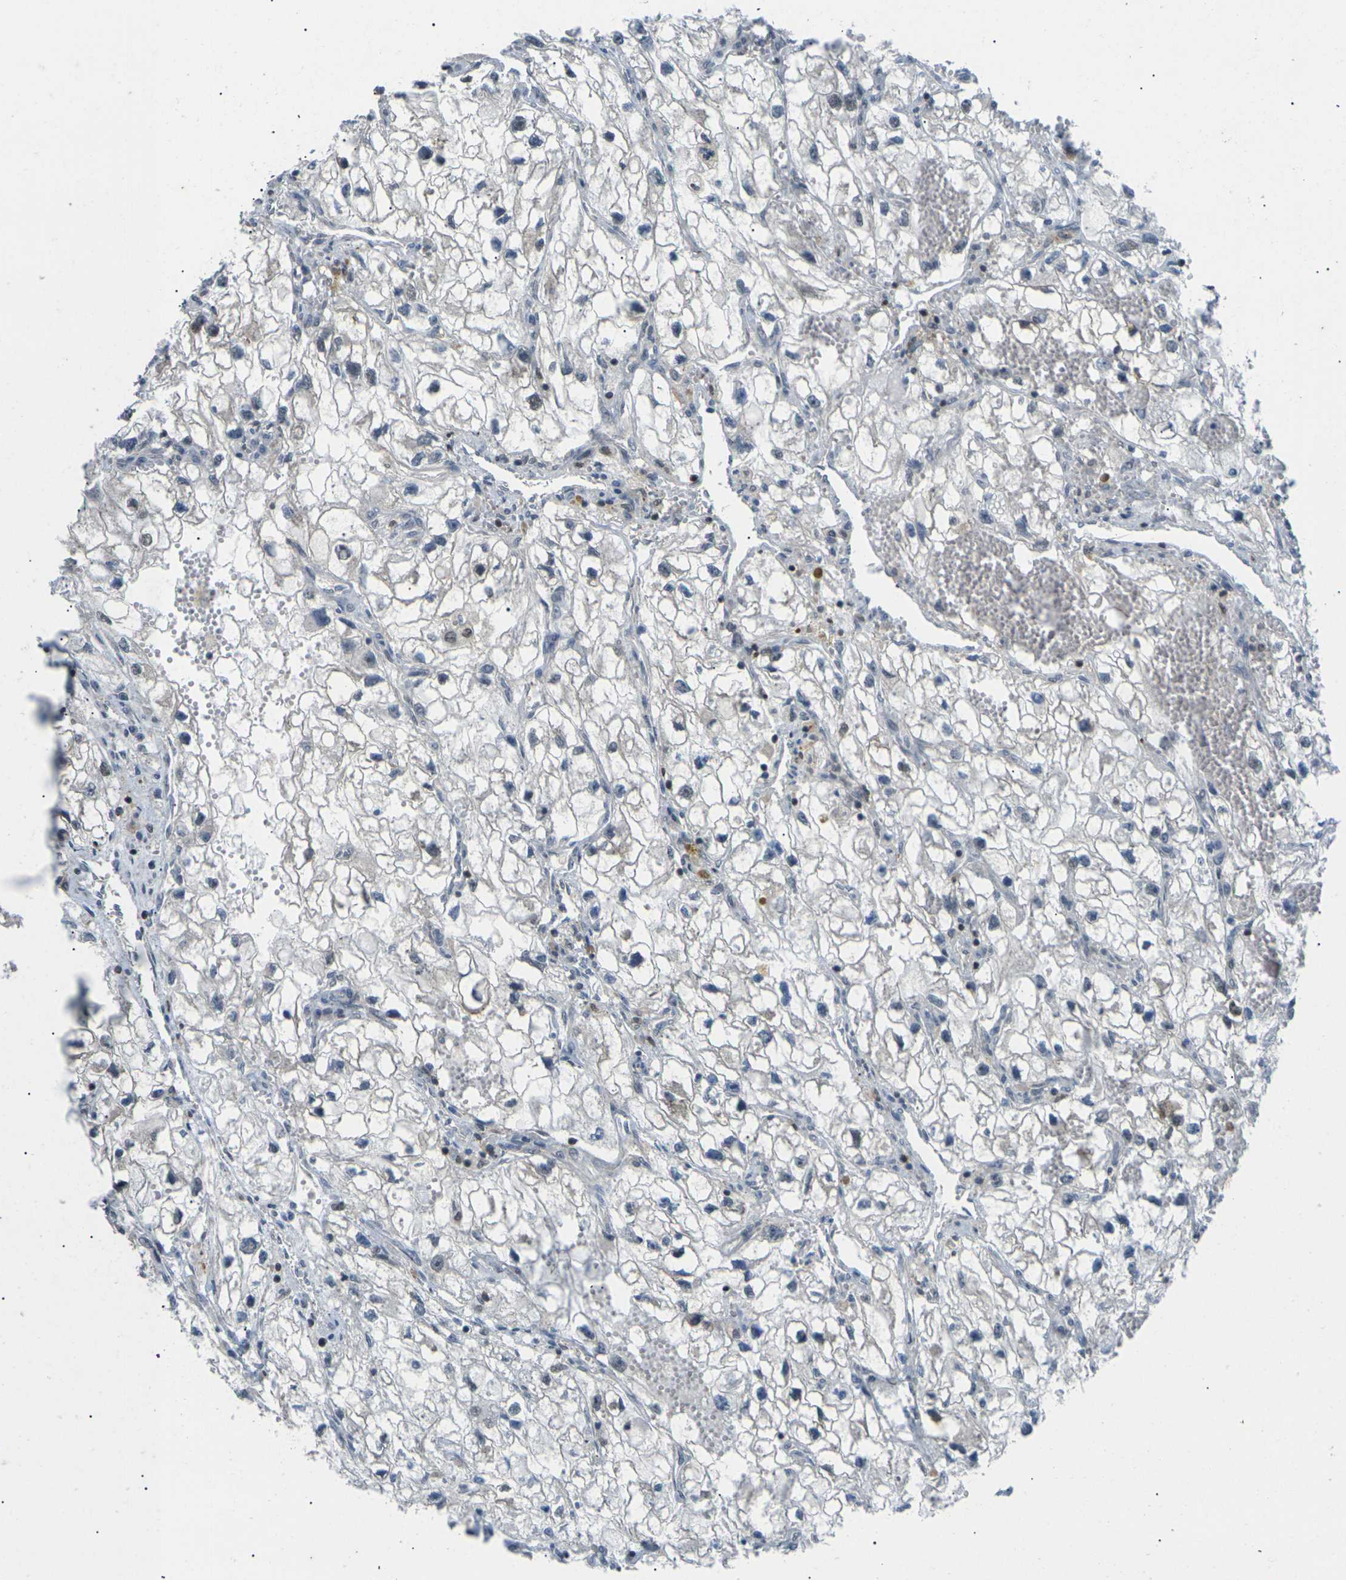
{"staining": {"intensity": "negative", "quantity": "none", "location": "none"}, "tissue": "renal cancer", "cell_type": "Tumor cells", "image_type": "cancer", "snomed": [{"axis": "morphology", "description": "Adenocarcinoma, NOS"}, {"axis": "topography", "description": "Kidney"}], "caption": "Immunohistochemistry (IHC) image of neoplastic tissue: adenocarcinoma (renal) stained with DAB (3,3'-diaminobenzidine) reveals no significant protein staining in tumor cells. Brightfield microscopy of immunohistochemistry stained with DAB (3,3'-diaminobenzidine) (brown) and hematoxylin (blue), captured at high magnification.", "gene": "RPS6KA3", "patient": {"sex": "female", "age": 70}}